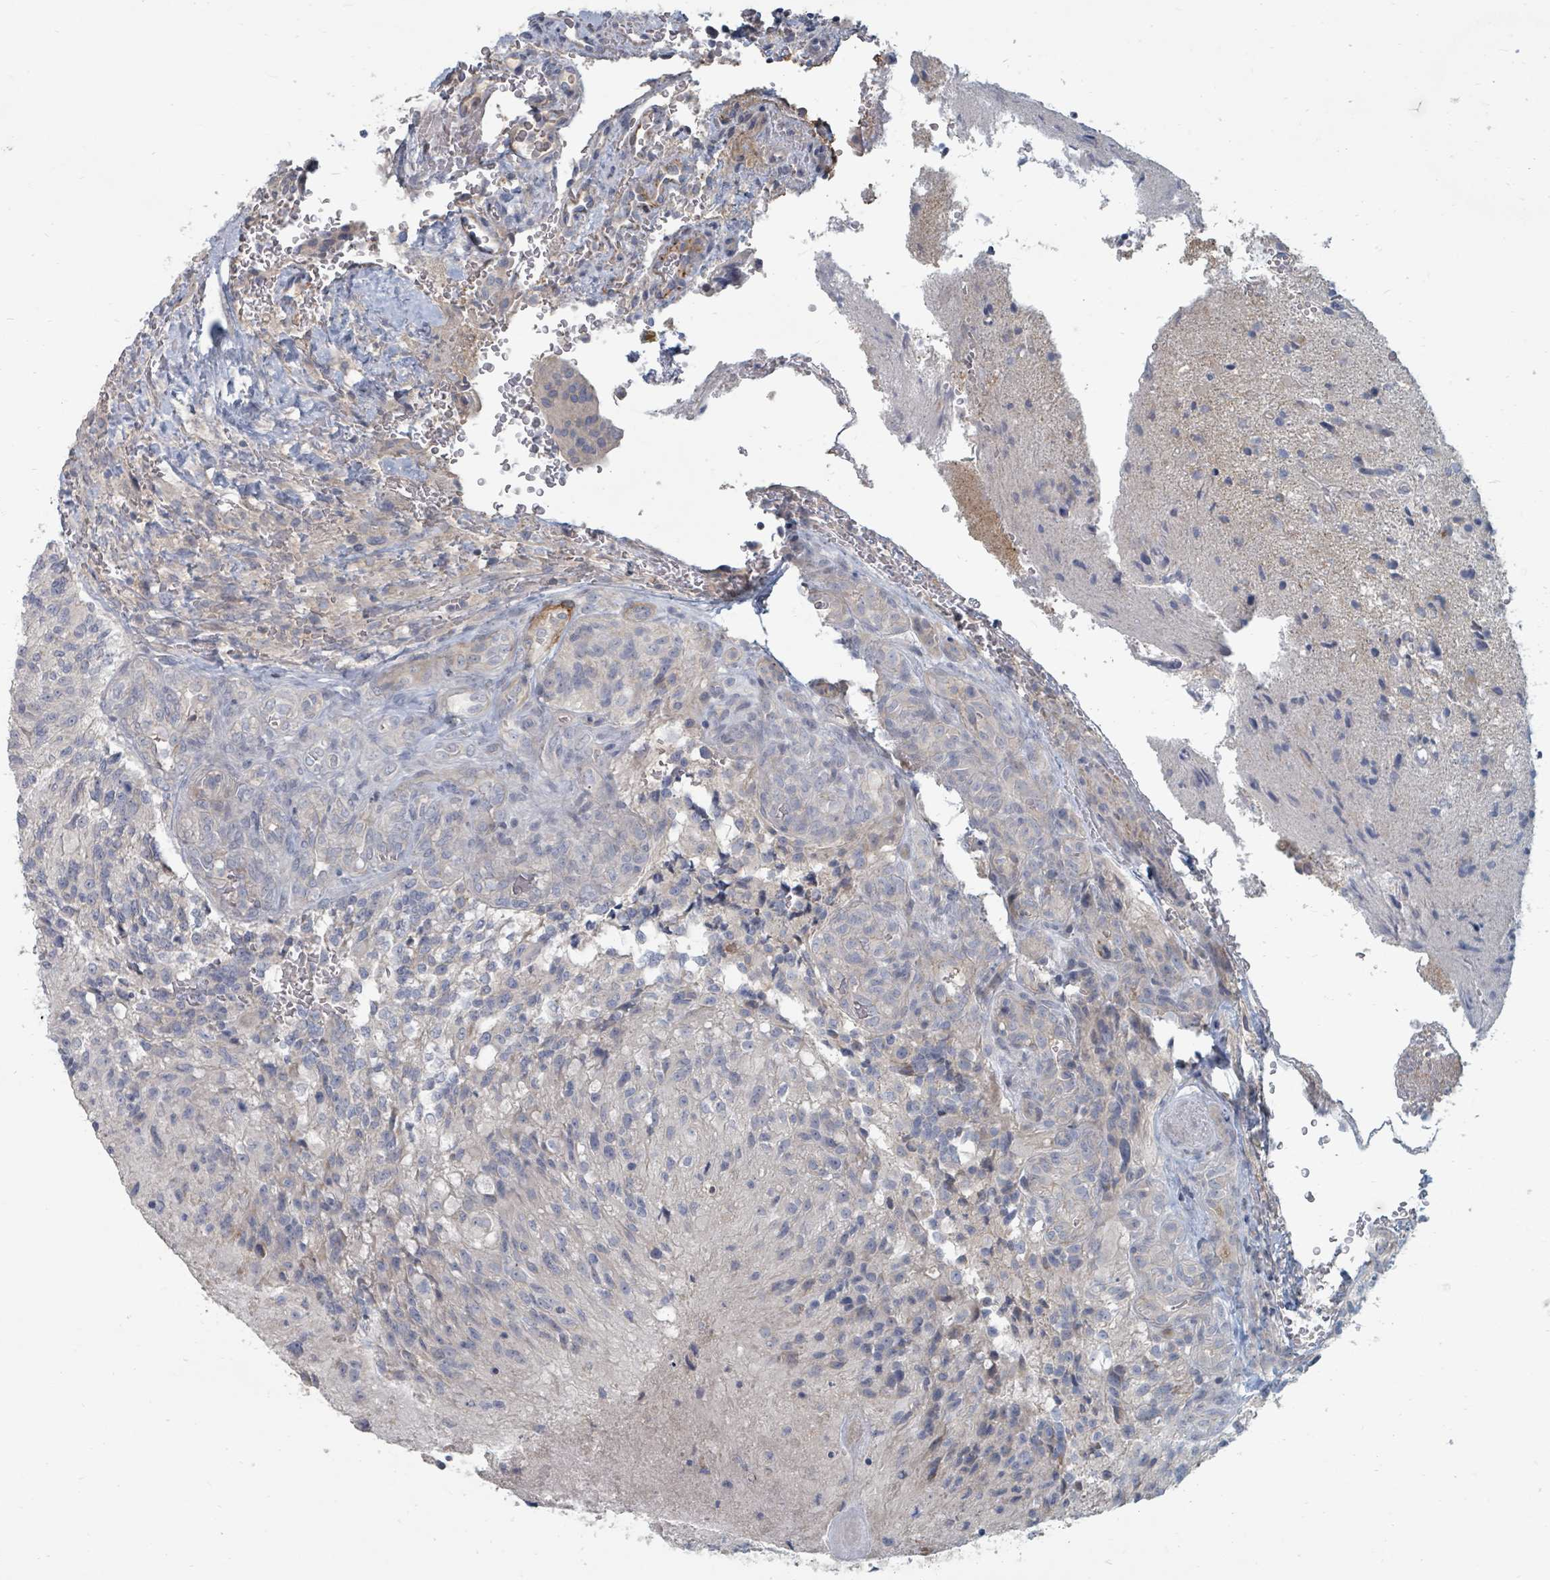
{"staining": {"intensity": "negative", "quantity": "none", "location": "none"}, "tissue": "glioma", "cell_type": "Tumor cells", "image_type": "cancer", "snomed": [{"axis": "morphology", "description": "Normal tissue, NOS"}, {"axis": "morphology", "description": "Glioma, malignant, High grade"}, {"axis": "topography", "description": "Cerebral cortex"}], "caption": "The immunohistochemistry (IHC) image has no significant staining in tumor cells of glioma tissue.", "gene": "ARGFX", "patient": {"sex": "male", "age": 56}}